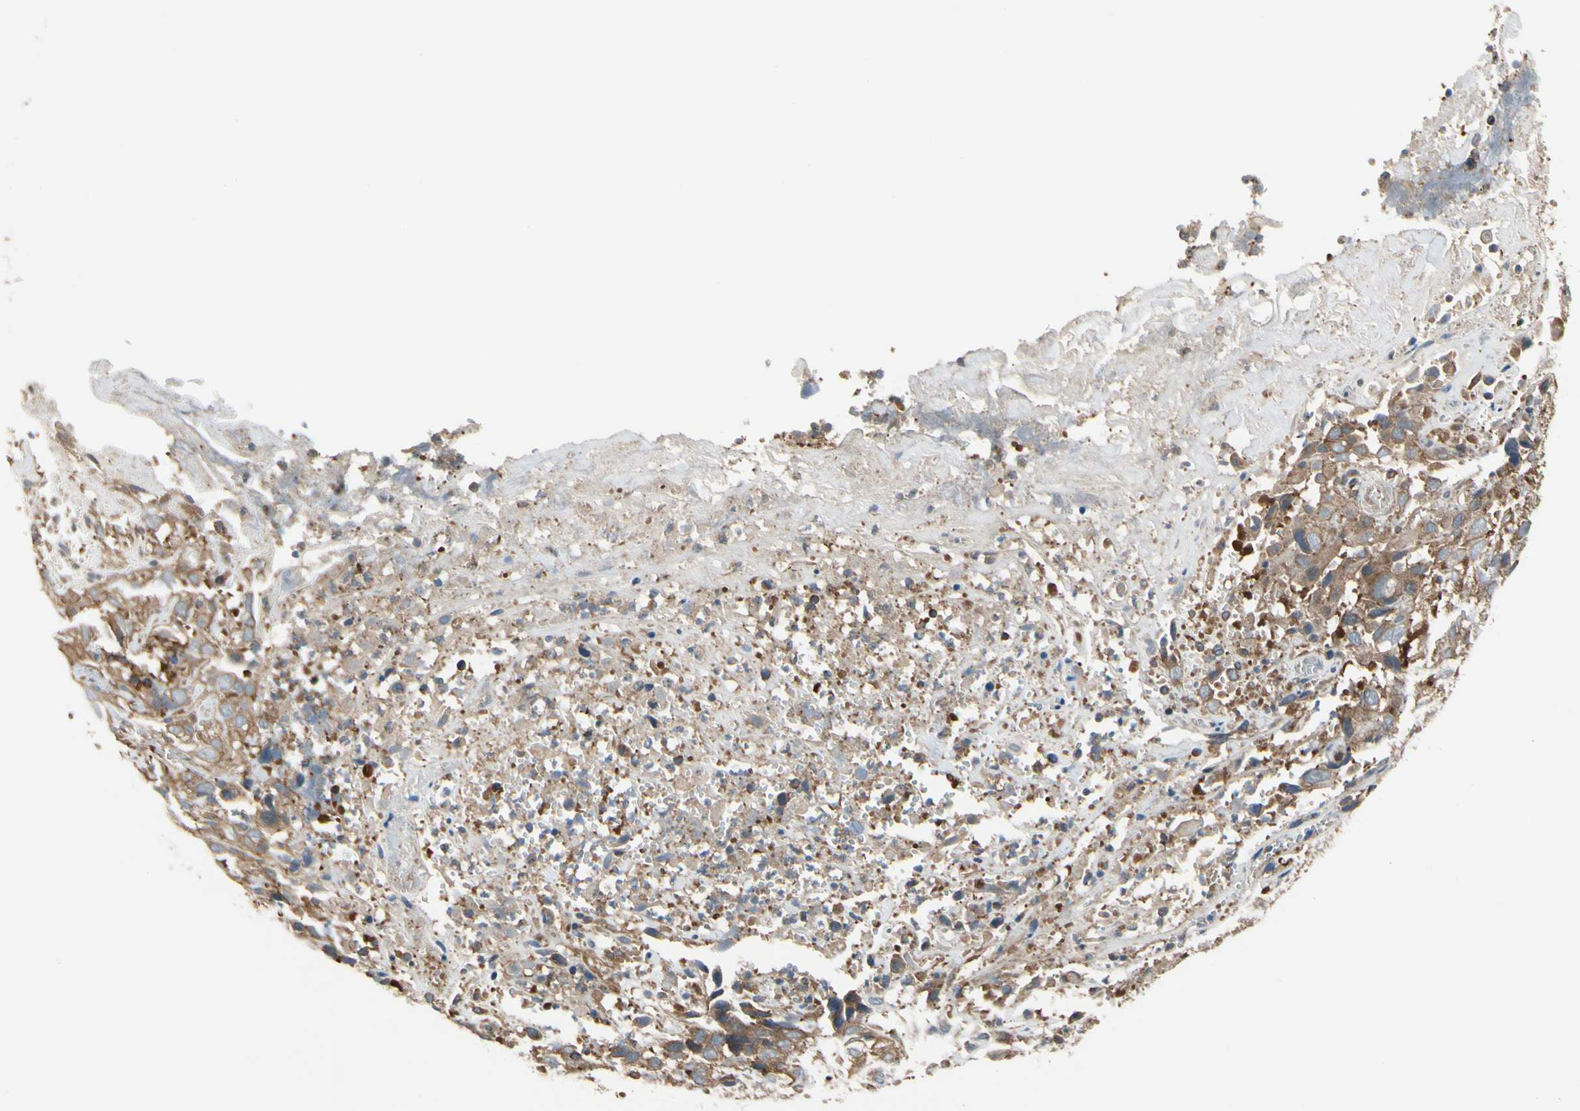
{"staining": {"intensity": "moderate", "quantity": "25%-75%", "location": "cytoplasmic/membranous"}, "tissue": "cervical cancer", "cell_type": "Tumor cells", "image_type": "cancer", "snomed": [{"axis": "morphology", "description": "Squamous cell carcinoma, NOS"}, {"axis": "topography", "description": "Cervix"}], "caption": "Immunohistochemistry micrograph of neoplastic tissue: human cervical squamous cell carcinoma stained using IHC displays medium levels of moderate protein expression localized specifically in the cytoplasmic/membranous of tumor cells, appearing as a cytoplasmic/membranous brown color.", "gene": "EPS15", "patient": {"sex": "female", "age": 32}}